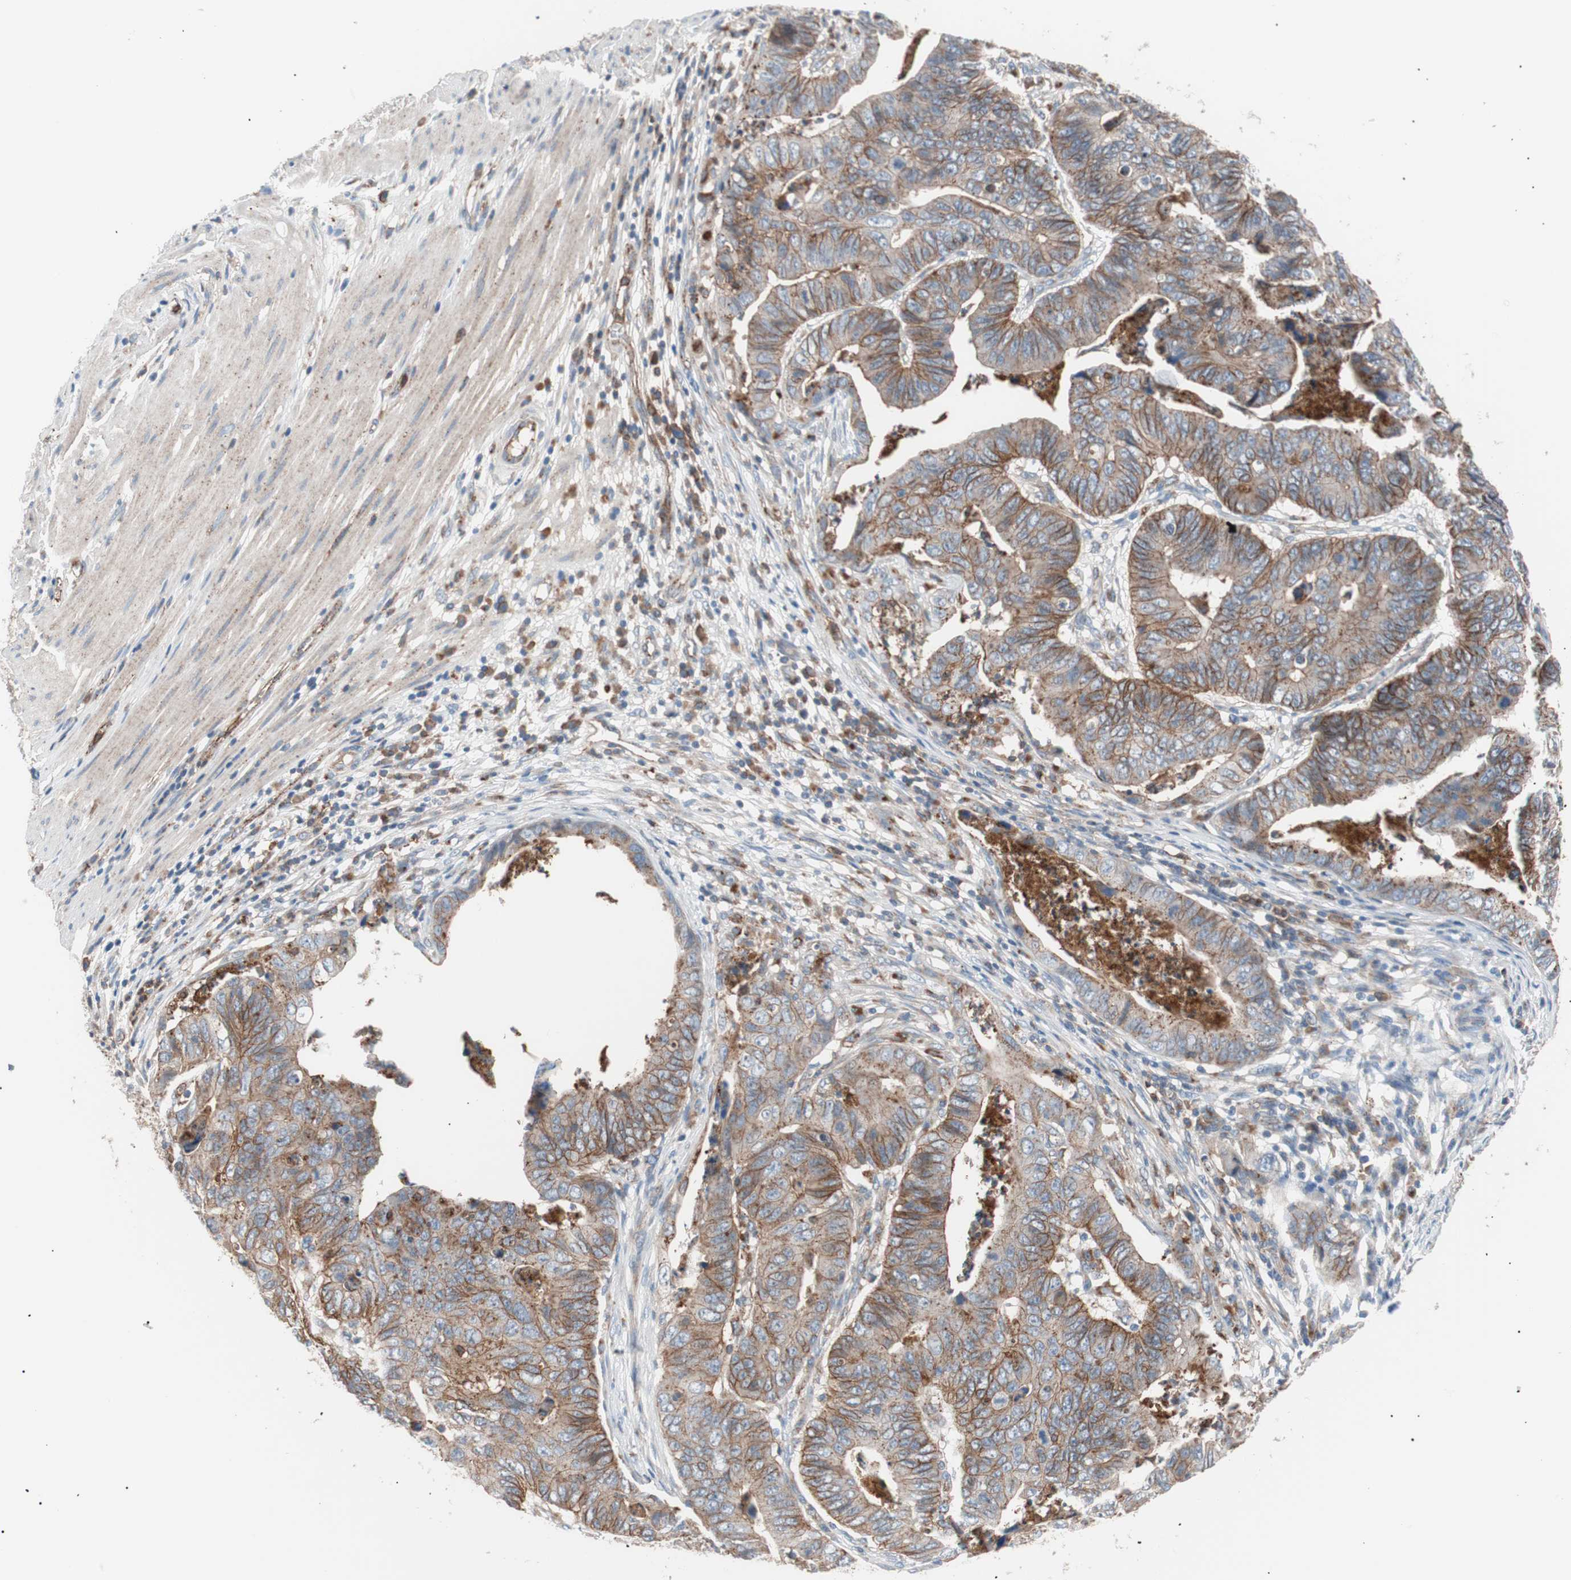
{"staining": {"intensity": "strong", "quantity": ">75%", "location": "cytoplasmic/membranous"}, "tissue": "stomach cancer", "cell_type": "Tumor cells", "image_type": "cancer", "snomed": [{"axis": "morphology", "description": "Adenocarcinoma, NOS"}, {"axis": "topography", "description": "Stomach, lower"}], "caption": "Strong cytoplasmic/membranous positivity for a protein is present in about >75% of tumor cells of stomach adenocarcinoma using immunohistochemistry (IHC).", "gene": "FLOT2", "patient": {"sex": "male", "age": 77}}